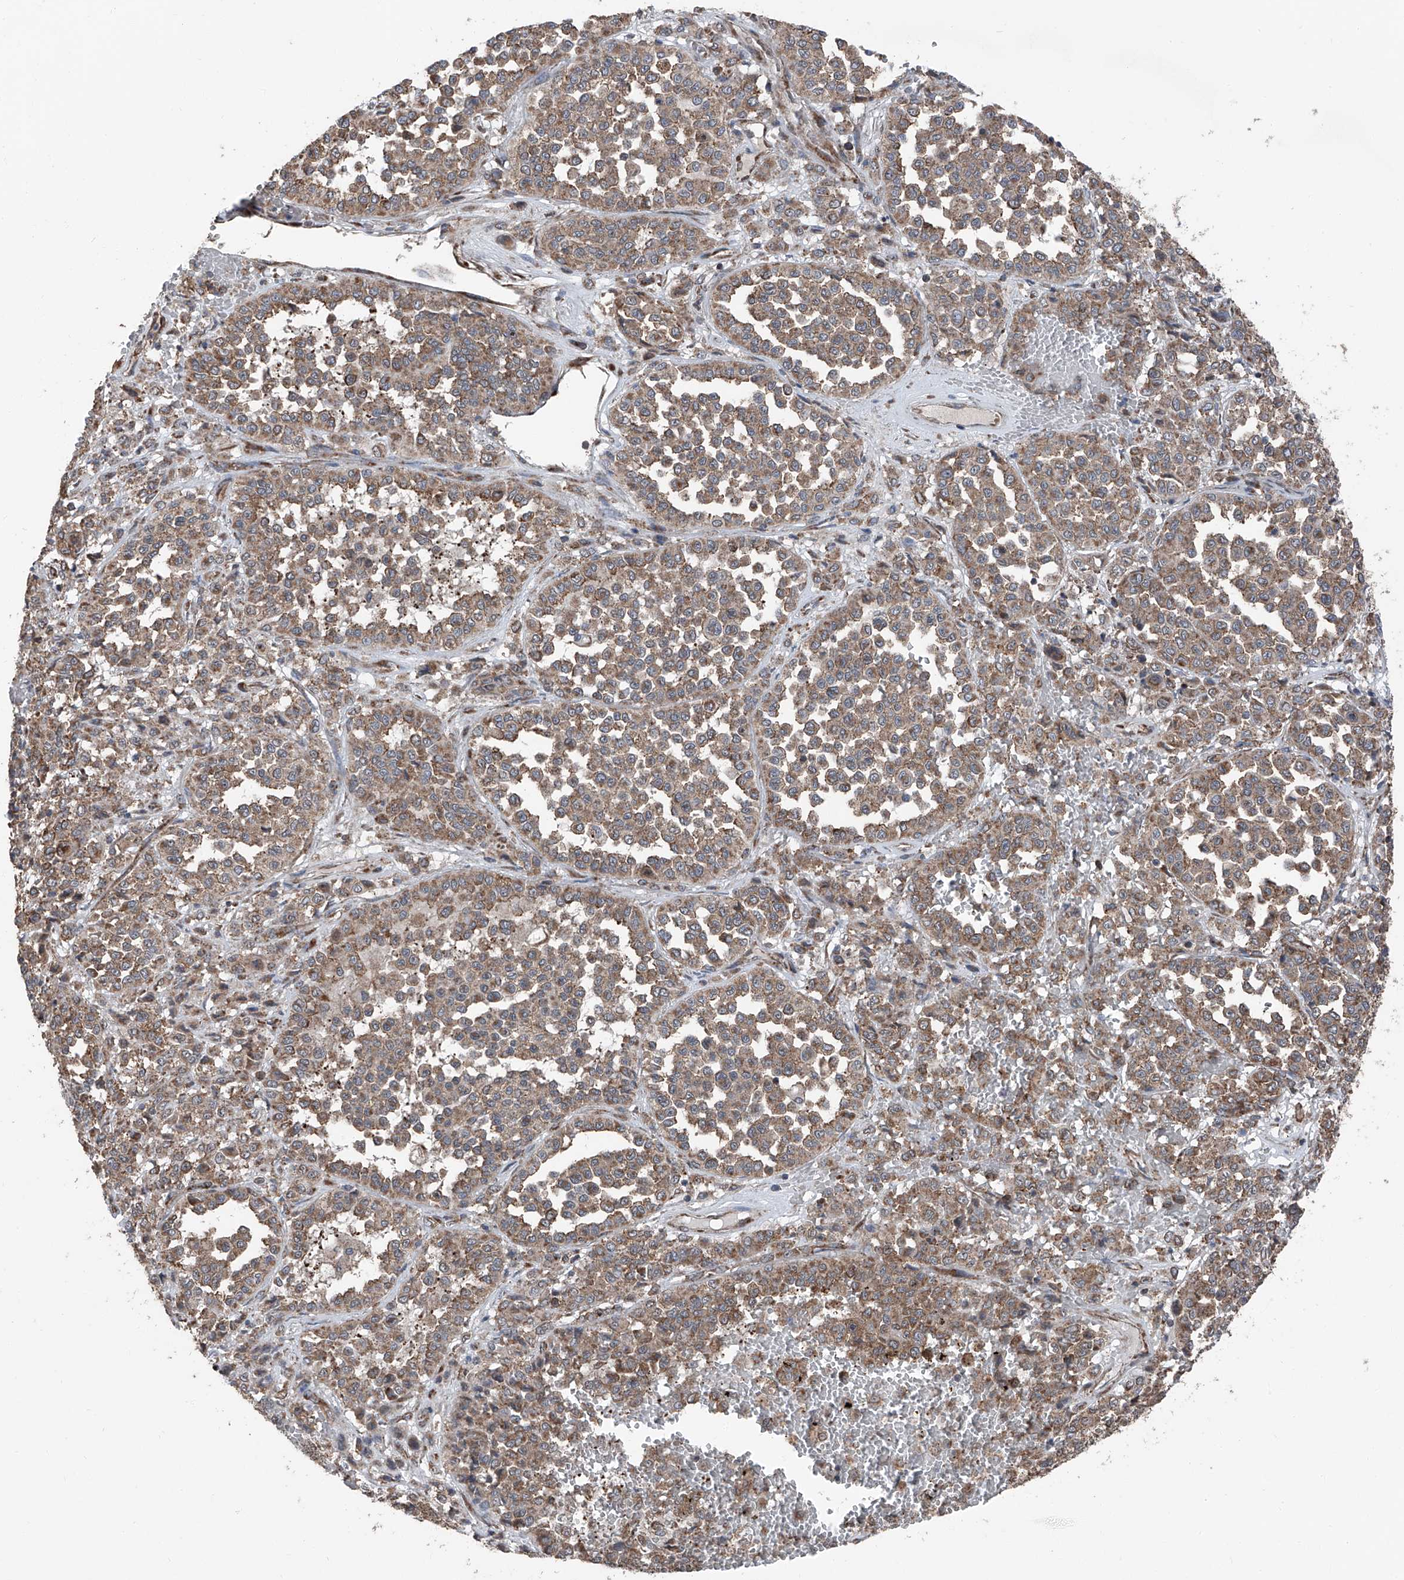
{"staining": {"intensity": "moderate", "quantity": ">75%", "location": "cytoplasmic/membranous"}, "tissue": "melanoma", "cell_type": "Tumor cells", "image_type": "cancer", "snomed": [{"axis": "morphology", "description": "Malignant melanoma, Metastatic site"}, {"axis": "topography", "description": "Pancreas"}], "caption": "A brown stain shows moderate cytoplasmic/membranous positivity of a protein in human melanoma tumor cells. (IHC, brightfield microscopy, high magnification).", "gene": "LIMK1", "patient": {"sex": "female", "age": 30}}